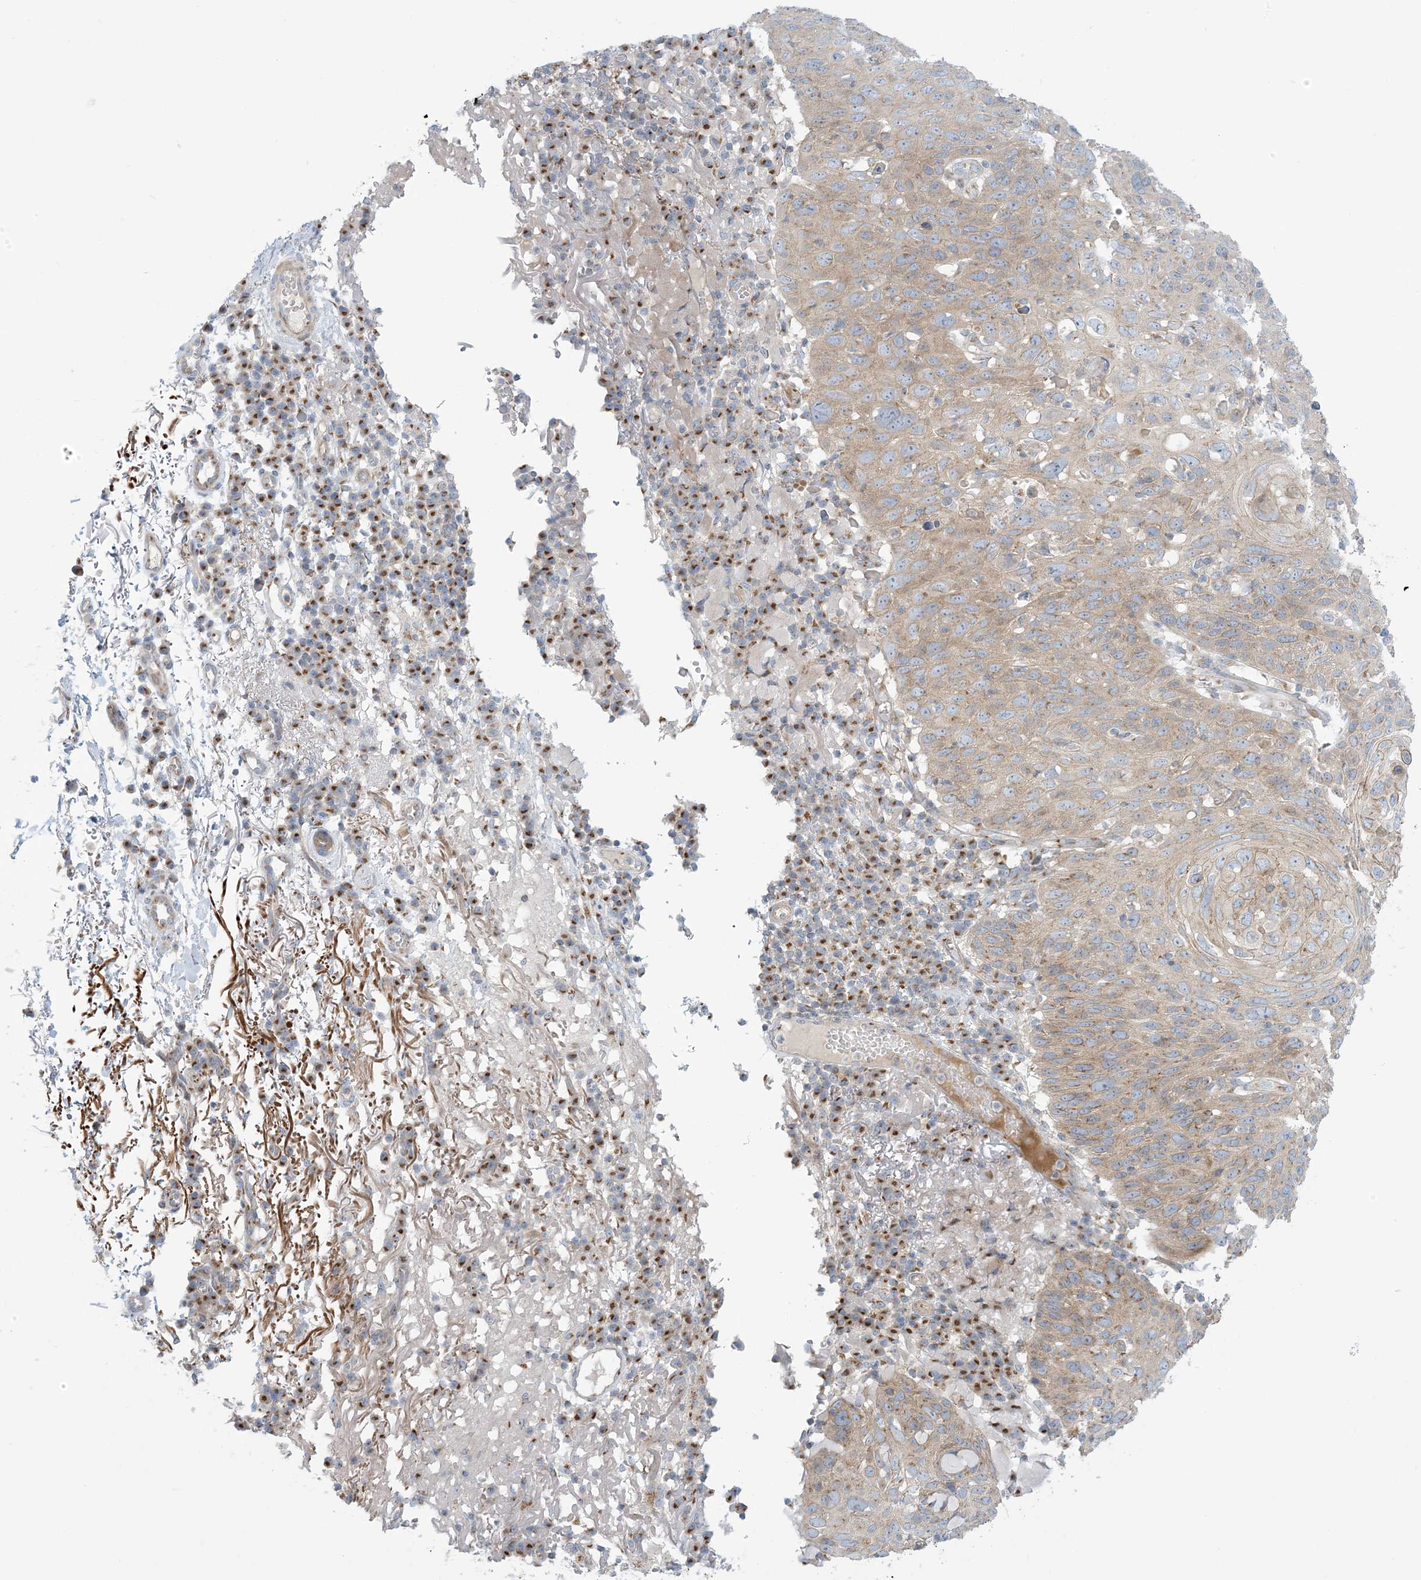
{"staining": {"intensity": "weak", "quantity": ">75%", "location": "cytoplasmic/membranous"}, "tissue": "skin cancer", "cell_type": "Tumor cells", "image_type": "cancer", "snomed": [{"axis": "morphology", "description": "Squamous cell carcinoma, NOS"}, {"axis": "topography", "description": "Skin"}], "caption": "Human skin cancer (squamous cell carcinoma) stained with a protein marker shows weak staining in tumor cells.", "gene": "AFTPH", "patient": {"sex": "female", "age": 90}}